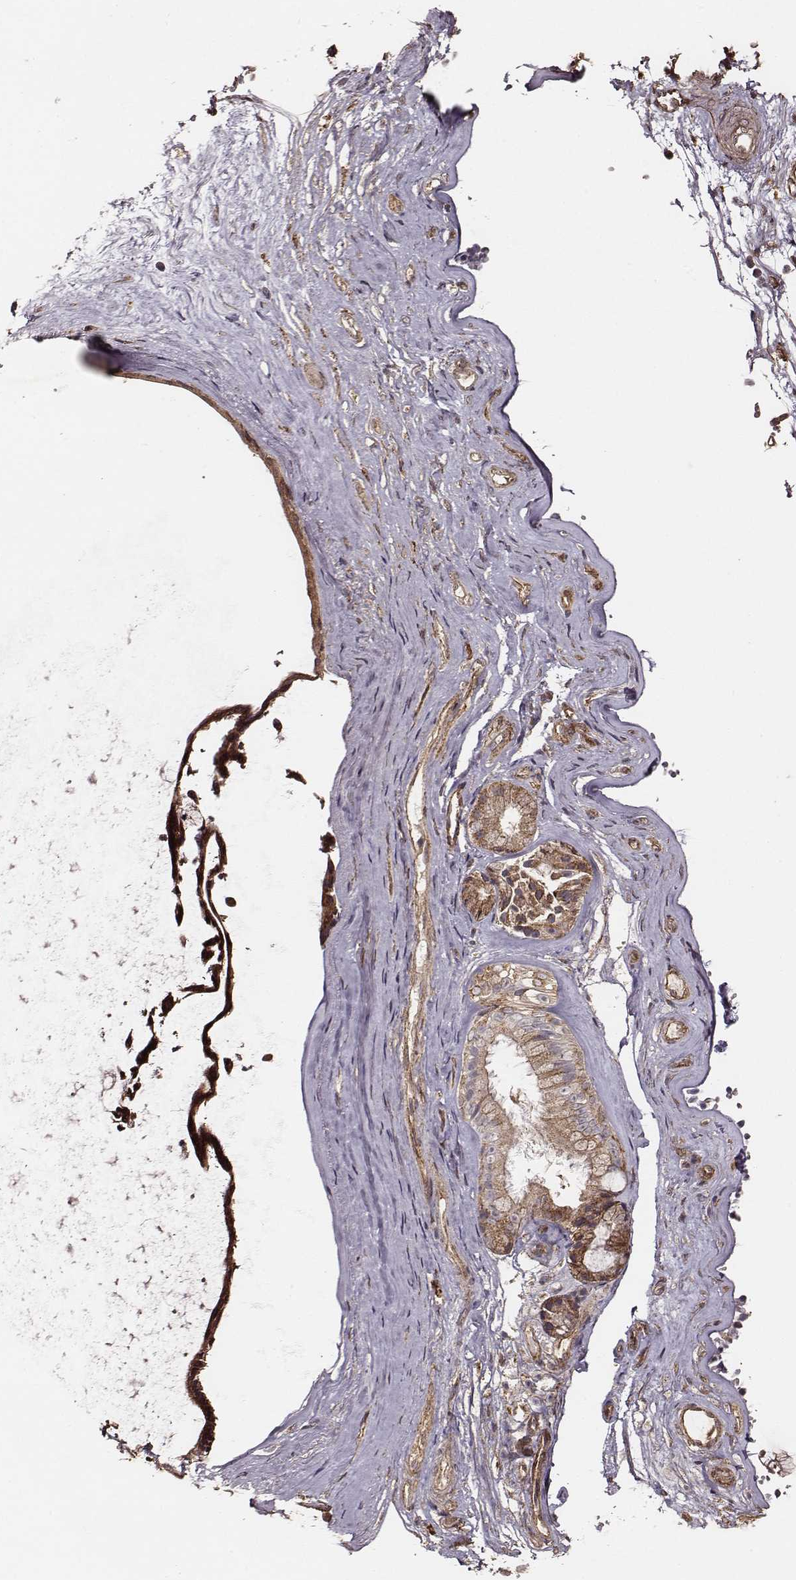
{"staining": {"intensity": "moderate", "quantity": ">75%", "location": "cytoplasmic/membranous"}, "tissue": "nasopharynx", "cell_type": "Respiratory epithelial cells", "image_type": "normal", "snomed": [{"axis": "morphology", "description": "Normal tissue, NOS"}, {"axis": "topography", "description": "Nasopharynx"}], "caption": "A histopathology image showing moderate cytoplasmic/membranous positivity in about >75% of respiratory epithelial cells in benign nasopharynx, as visualized by brown immunohistochemical staining.", "gene": "VPS26A", "patient": {"sex": "female", "age": 85}}